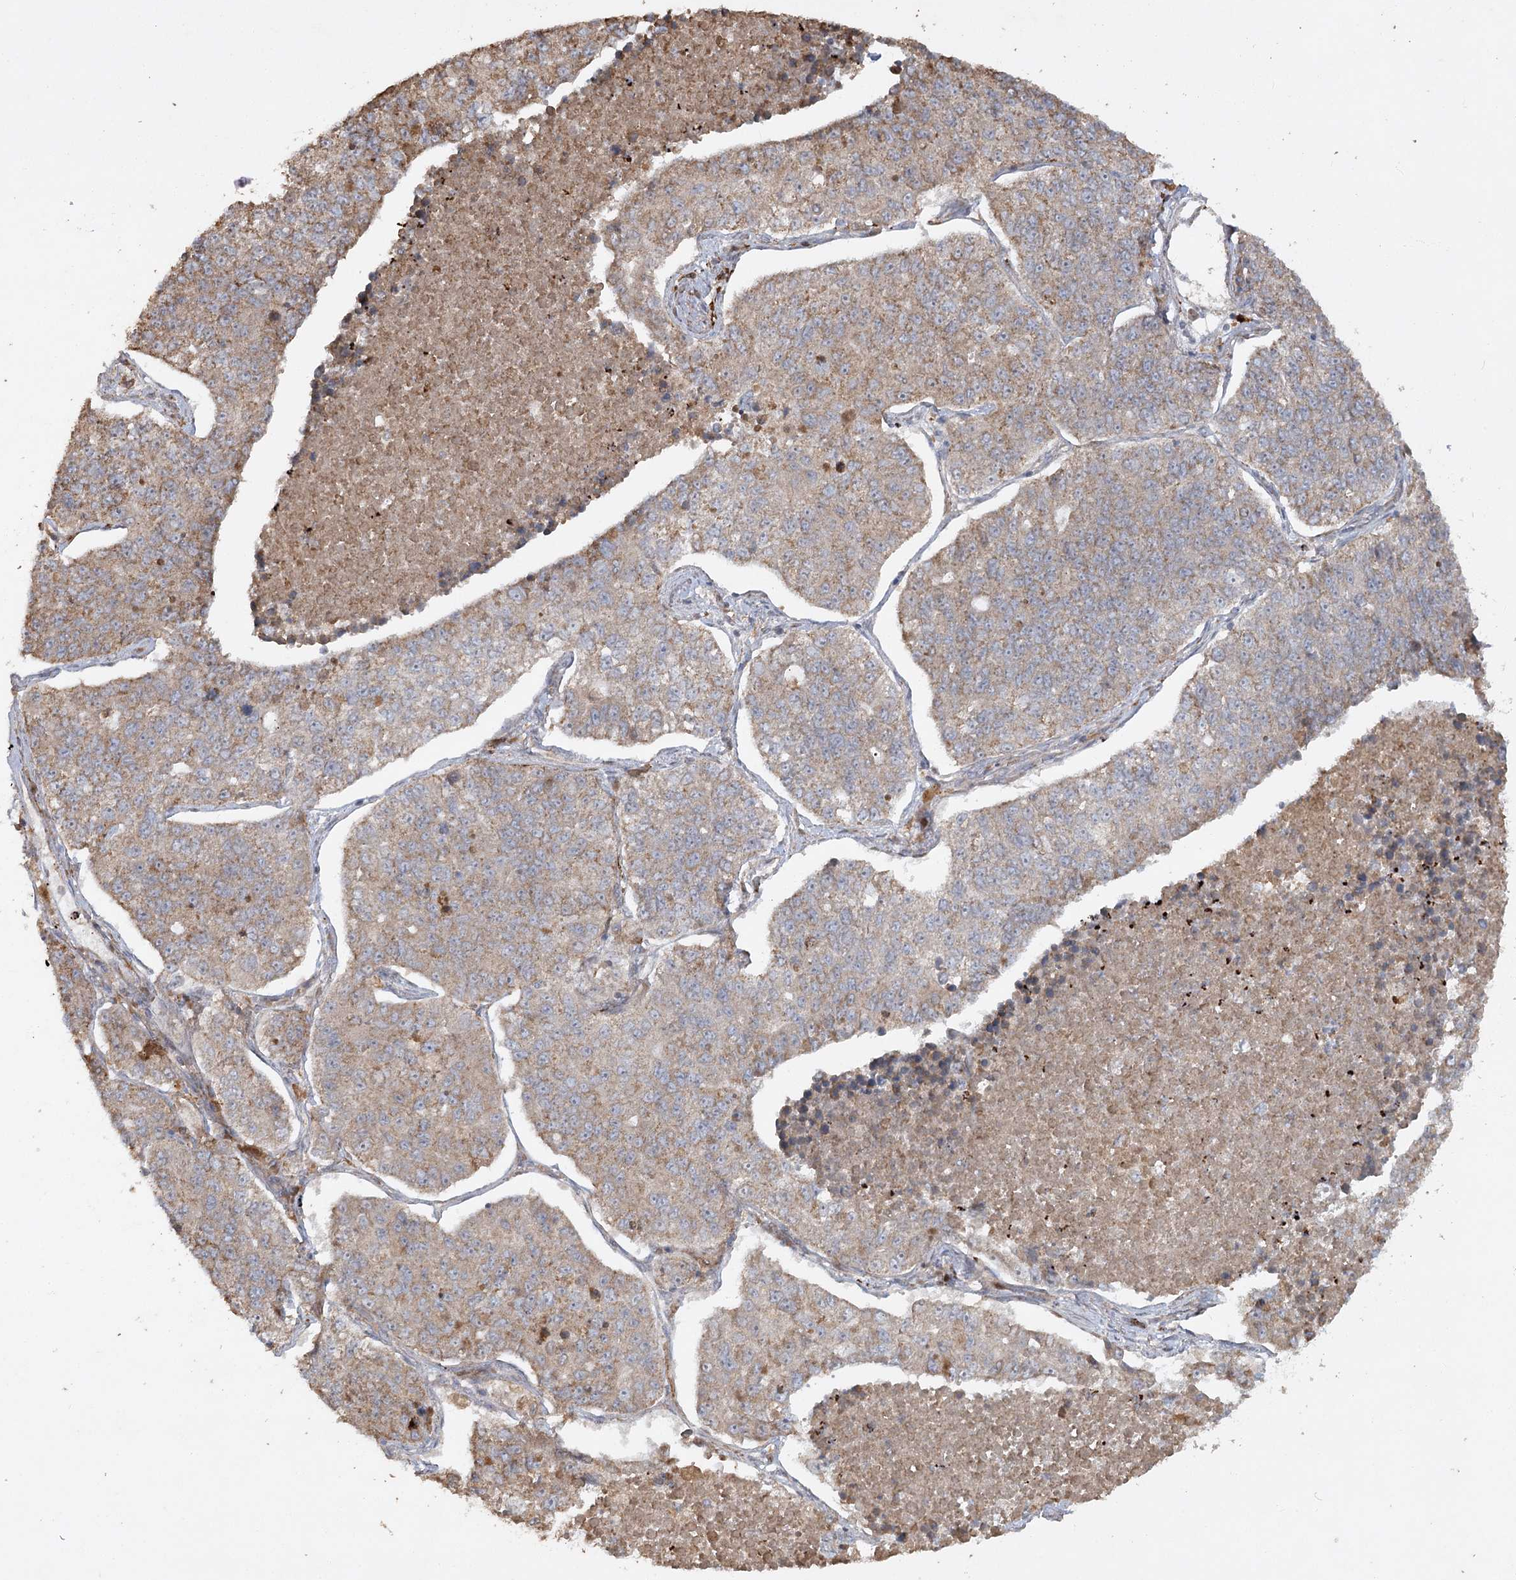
{"staining": {"intensity": "weak", "quantity": ">75%", "location": "cytoplasmic/membranous"}, "tissue": "lung cancer", "cell_type": "Tumor cells", "image_type": "cancer", "snomed": [{"axis": "morphology", "description": "Adenocarcinoma, NOS"}, {"axis": "topography", "description": "Lung"}], "caption": "Tumor cells display low levels of weak cytoplasmic/membranous staining in approximately >75% of cells in human adenocarcinoma (lung).", "gene": "KBTBD4", "patient": {"sex": "male", "age": 49}}